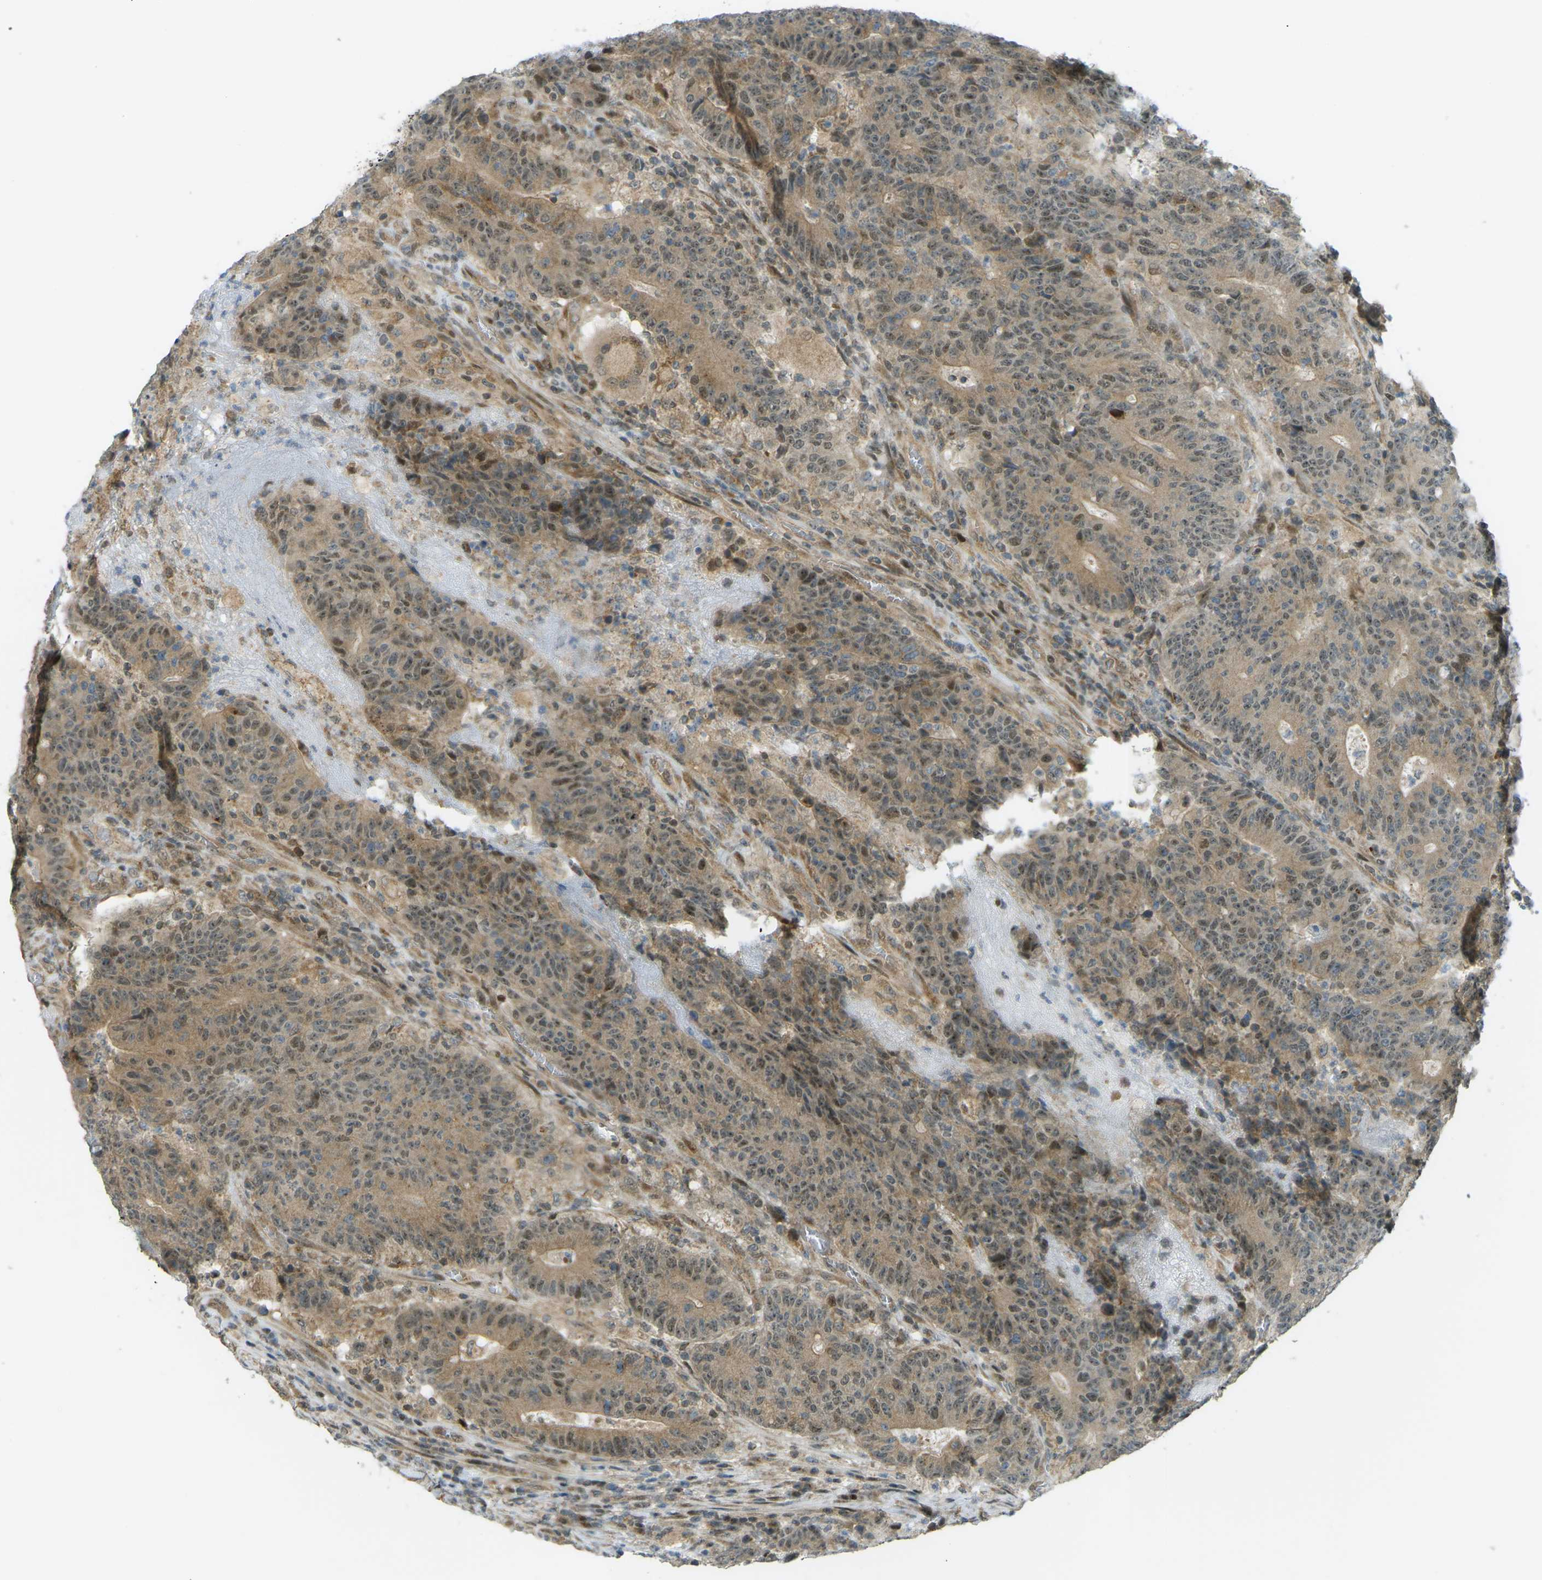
{"staining": {"intensity": "moderate", "quantity": ">75%", "location": "cytoplasmic/membranous,nuclear"}, "tissue": "colorectal cancer", "cell_type": "Tumor cells", "image_type": "cancer", "snomed": [{"axis": "morphology", "description": "Normal tissue, NOS"}, {"axis": "morphology", "description": "Adenocarcinoma, NOS"}, {"axis": "topography", "description": "Colon"}], "caption": "DAB immunohistochemical staining of colorectal cancer demonstrates moderate cytoplasmic/membranous and nuclear protein staining in about >75% of tumor cells.", "gene": "CCDC186", "patient": {"sex": "female", "age": 75}}